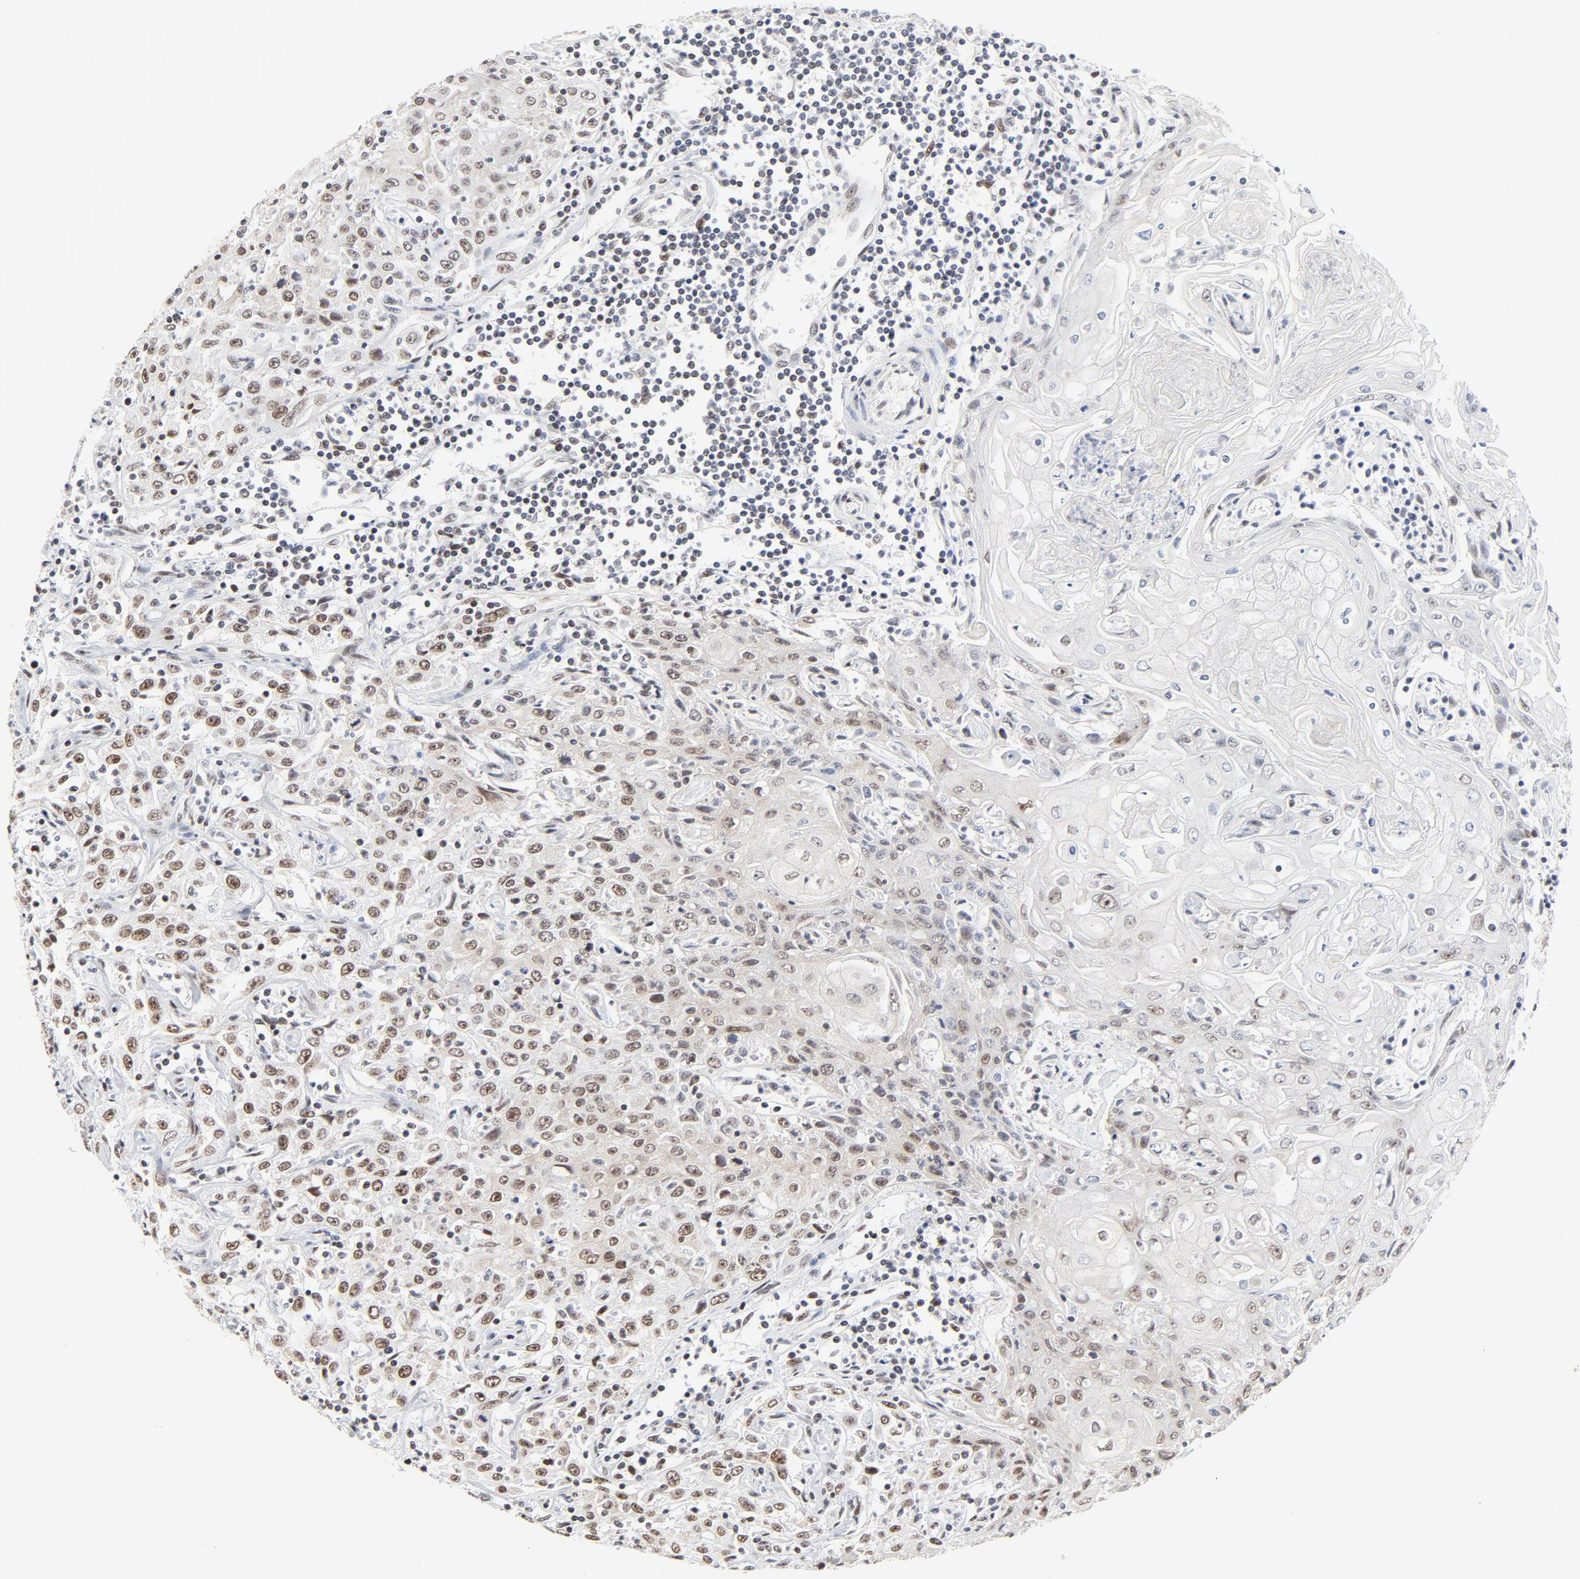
{"staining": {"intensity": "moderate", "quantity": ">75%", "location": "nuclear"}, "tissue": "head and neck cancer", "cell_type": "Tumor cells", "image_type": "cancer", "snomed": [{"axis": "morphology", "description": "Squamous cell carcinoma, NOS"}, {"axis": "topography", "description": "Oral tissue"}, {"axis": "topography", "description": "Head-Neck"}], "caption": "An image of head and neck squamous cell carcinoma stained for a protein exhibits moderate nuclear brown staining in tumor cells. (Brightfield microscopy of DAB IHC at high magnification).", "gene": "GTF2H1", "patient": {"sex": "female", "age": 76}}